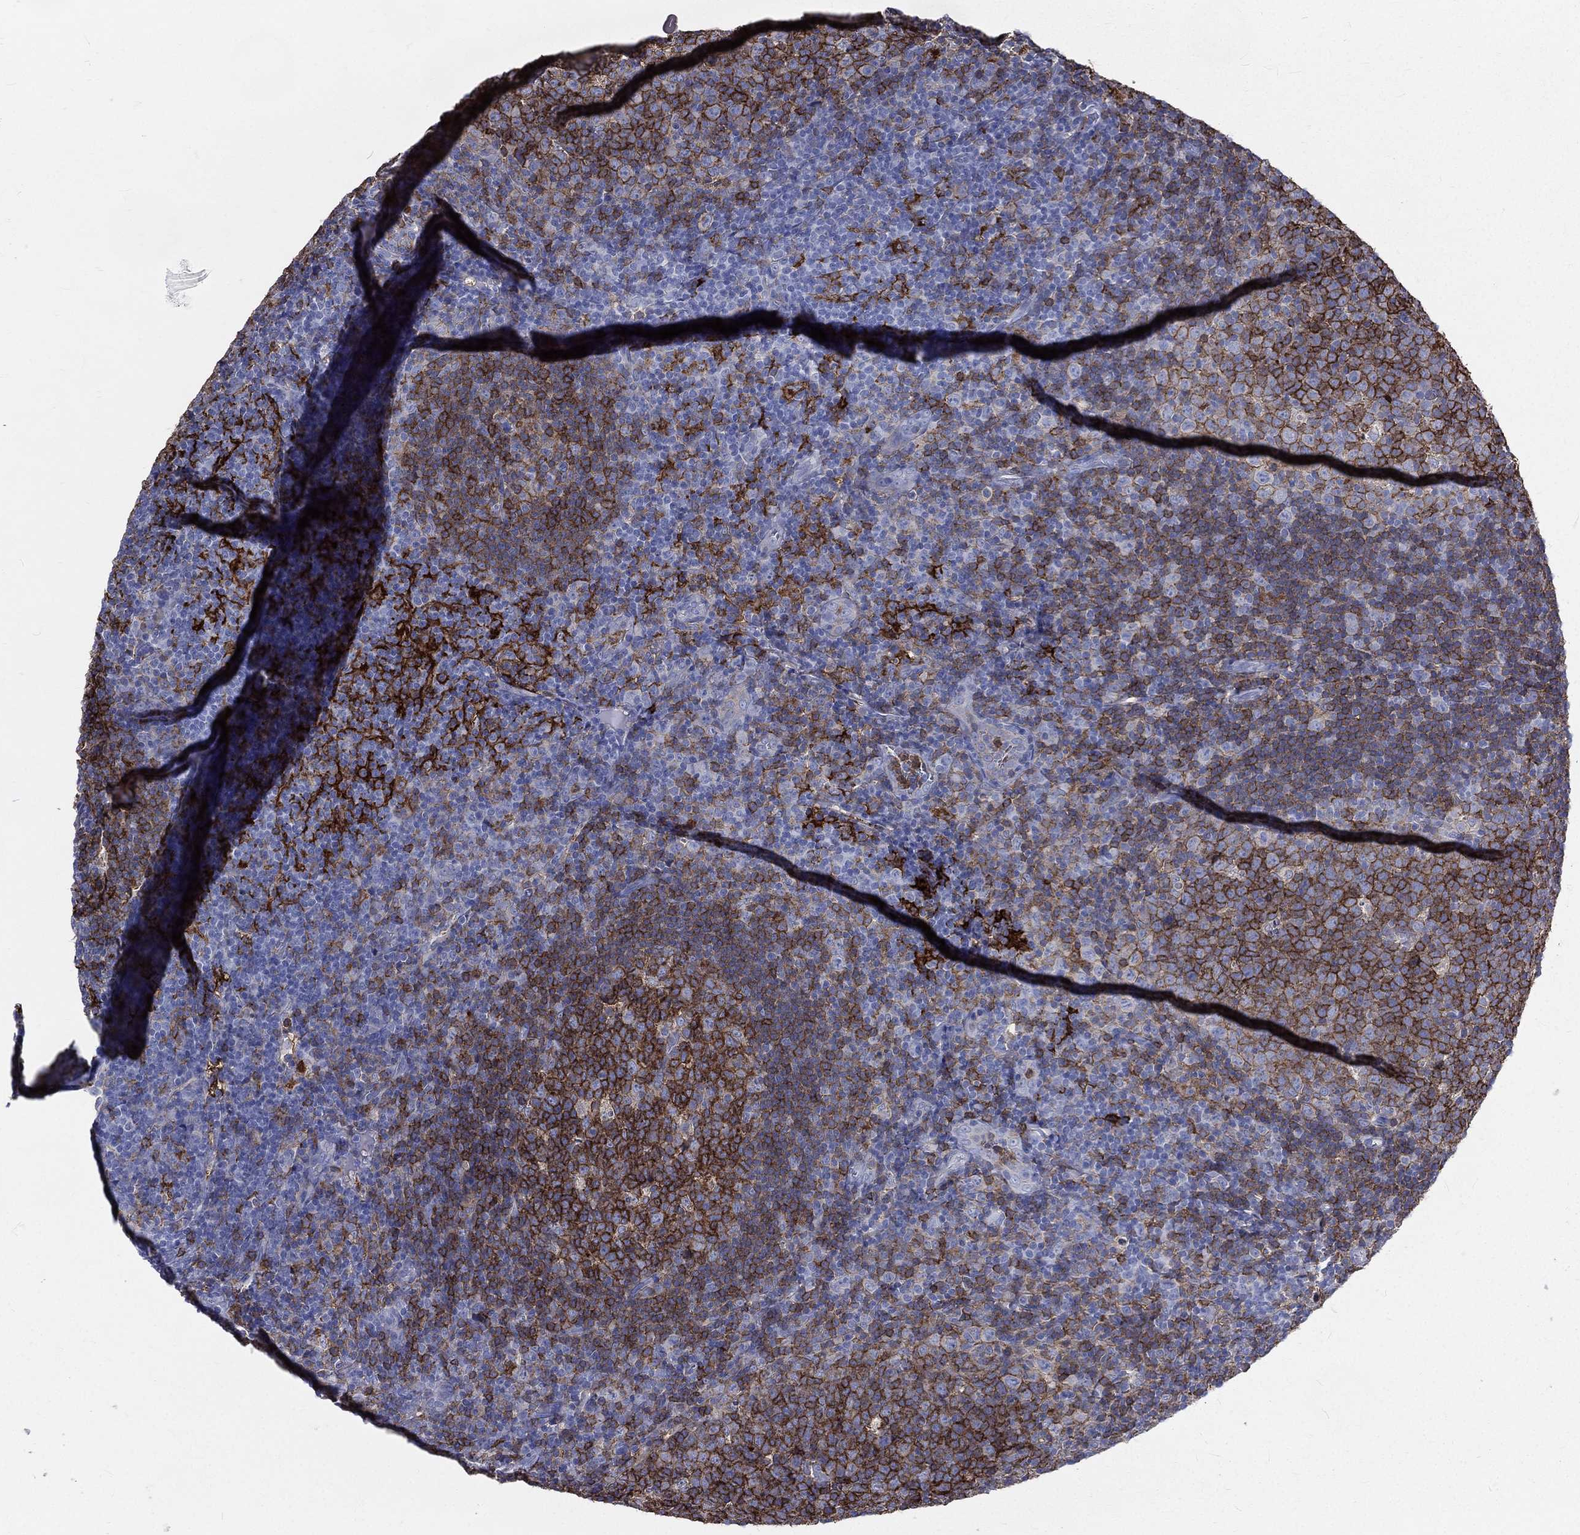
{"staining": {"intensity": "strong", "quantity": ">75%", "location": "cytoplasmic/membranous"}, "tissue": "tonsil", "cell_type": "Germinal center cells", "image_type": "normal", "snomed": [{"axis": "morphology", "description": "Normal tissue, NOS"}, {"axis": "topography", "description": "Tonsil"}], "caption": "Tonsil stained with a brown dye reveals strong cytoplasmic/membranous positive positivity in about >75% of germinal center cells.", "gene": "BASP1", "patient": {"sex": "female", "age": 5}}